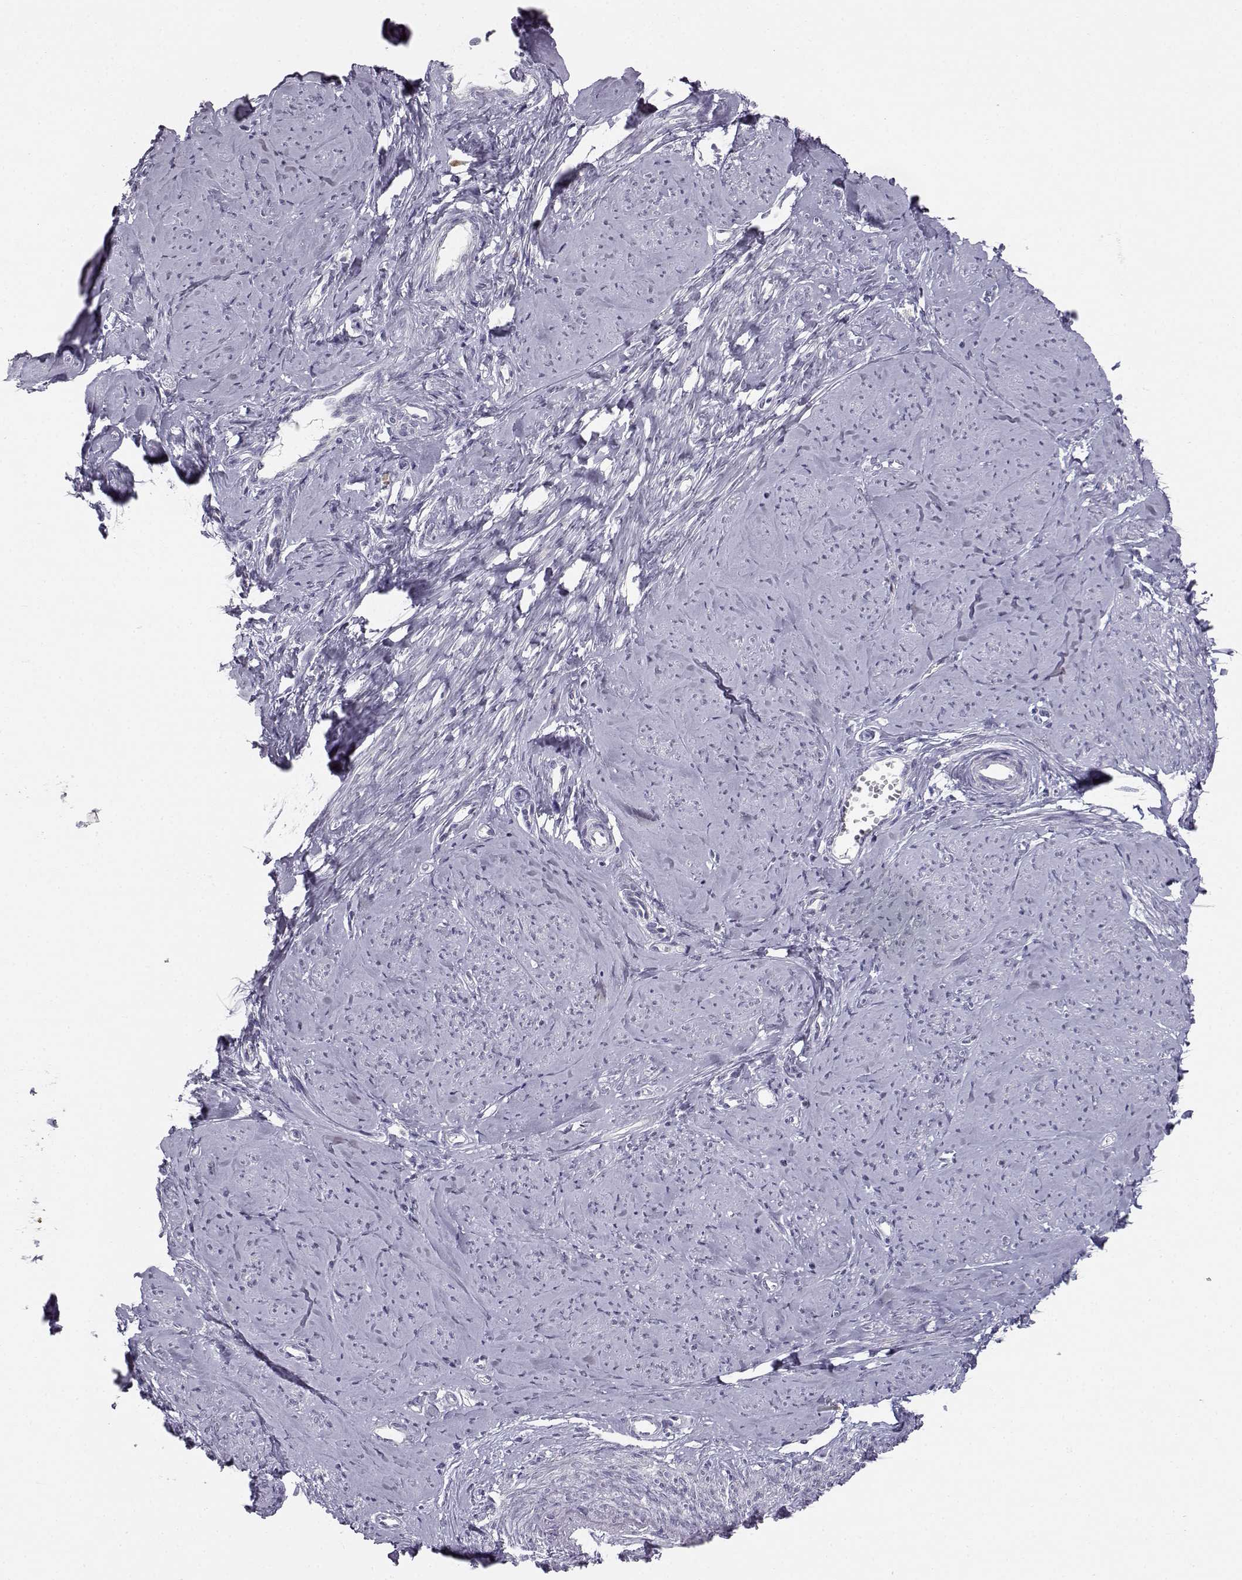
{"staining": {"intensity": "weak", "quantity": "25%-75%", "location": "cytoplasmic/membranous"}, "tissue": "smooth muscle", "cell_type": "Smooth muscle cells", "image_type": "normal", "snomed": [{"axis": "morphology", "description": "Normal tissue, NOS"}, {"axis": "topography", "description": "Smooth muscle"}], "caption": "Brown immunohistochemical staining in unremarkable human smooth muscle displays weak cytoplasmic/membranous staining in approximately 25%-75% of smooth muscle cells. Using DAB (3,3'-diaminobenzidine) (brown) and hematoxylin (blue) stains, captured at high magnification using brightfield microscopy.", "gene": "MYCBPAP", "patient": {"sex": "female", "age": 48}}